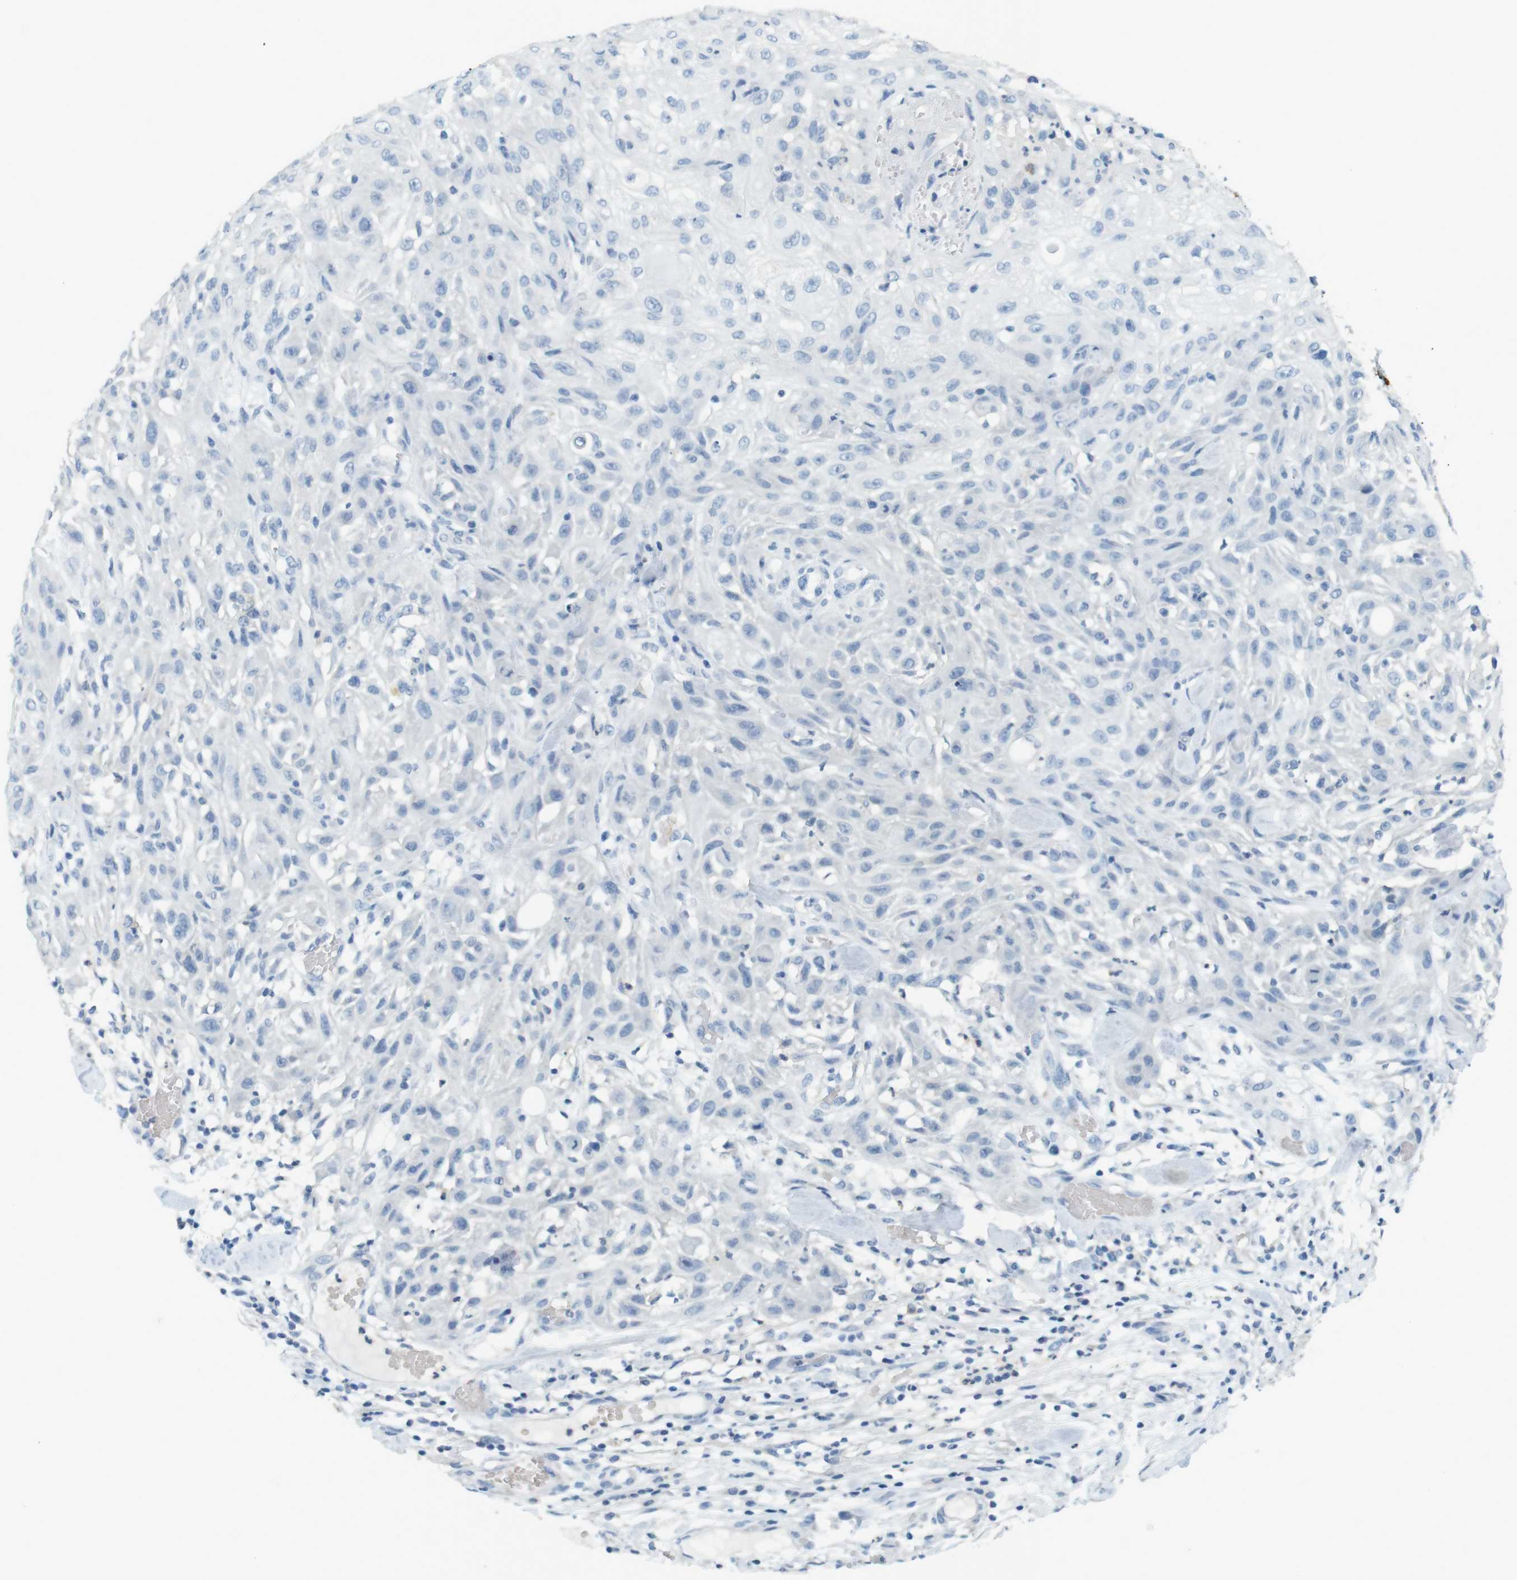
{"staining": {"intensity": "negative", "quantity": "none", "location": "none"}, "tissue": "skin cancer", "cell_type": "Tumor cells", "image_type": "cancer", "snomed": [{"axis": "morphology", "description": "Squamous cell carcinoma, NOS"}, {"axis": "topography", "description": "Skin"}], "caption": "Skin squamous cell carcinoma was stained to show a protein in brown. There is no significant expression in tumor cells.", "gene": "LRRK2", "patient": {"sex": "male", "age": 75}}